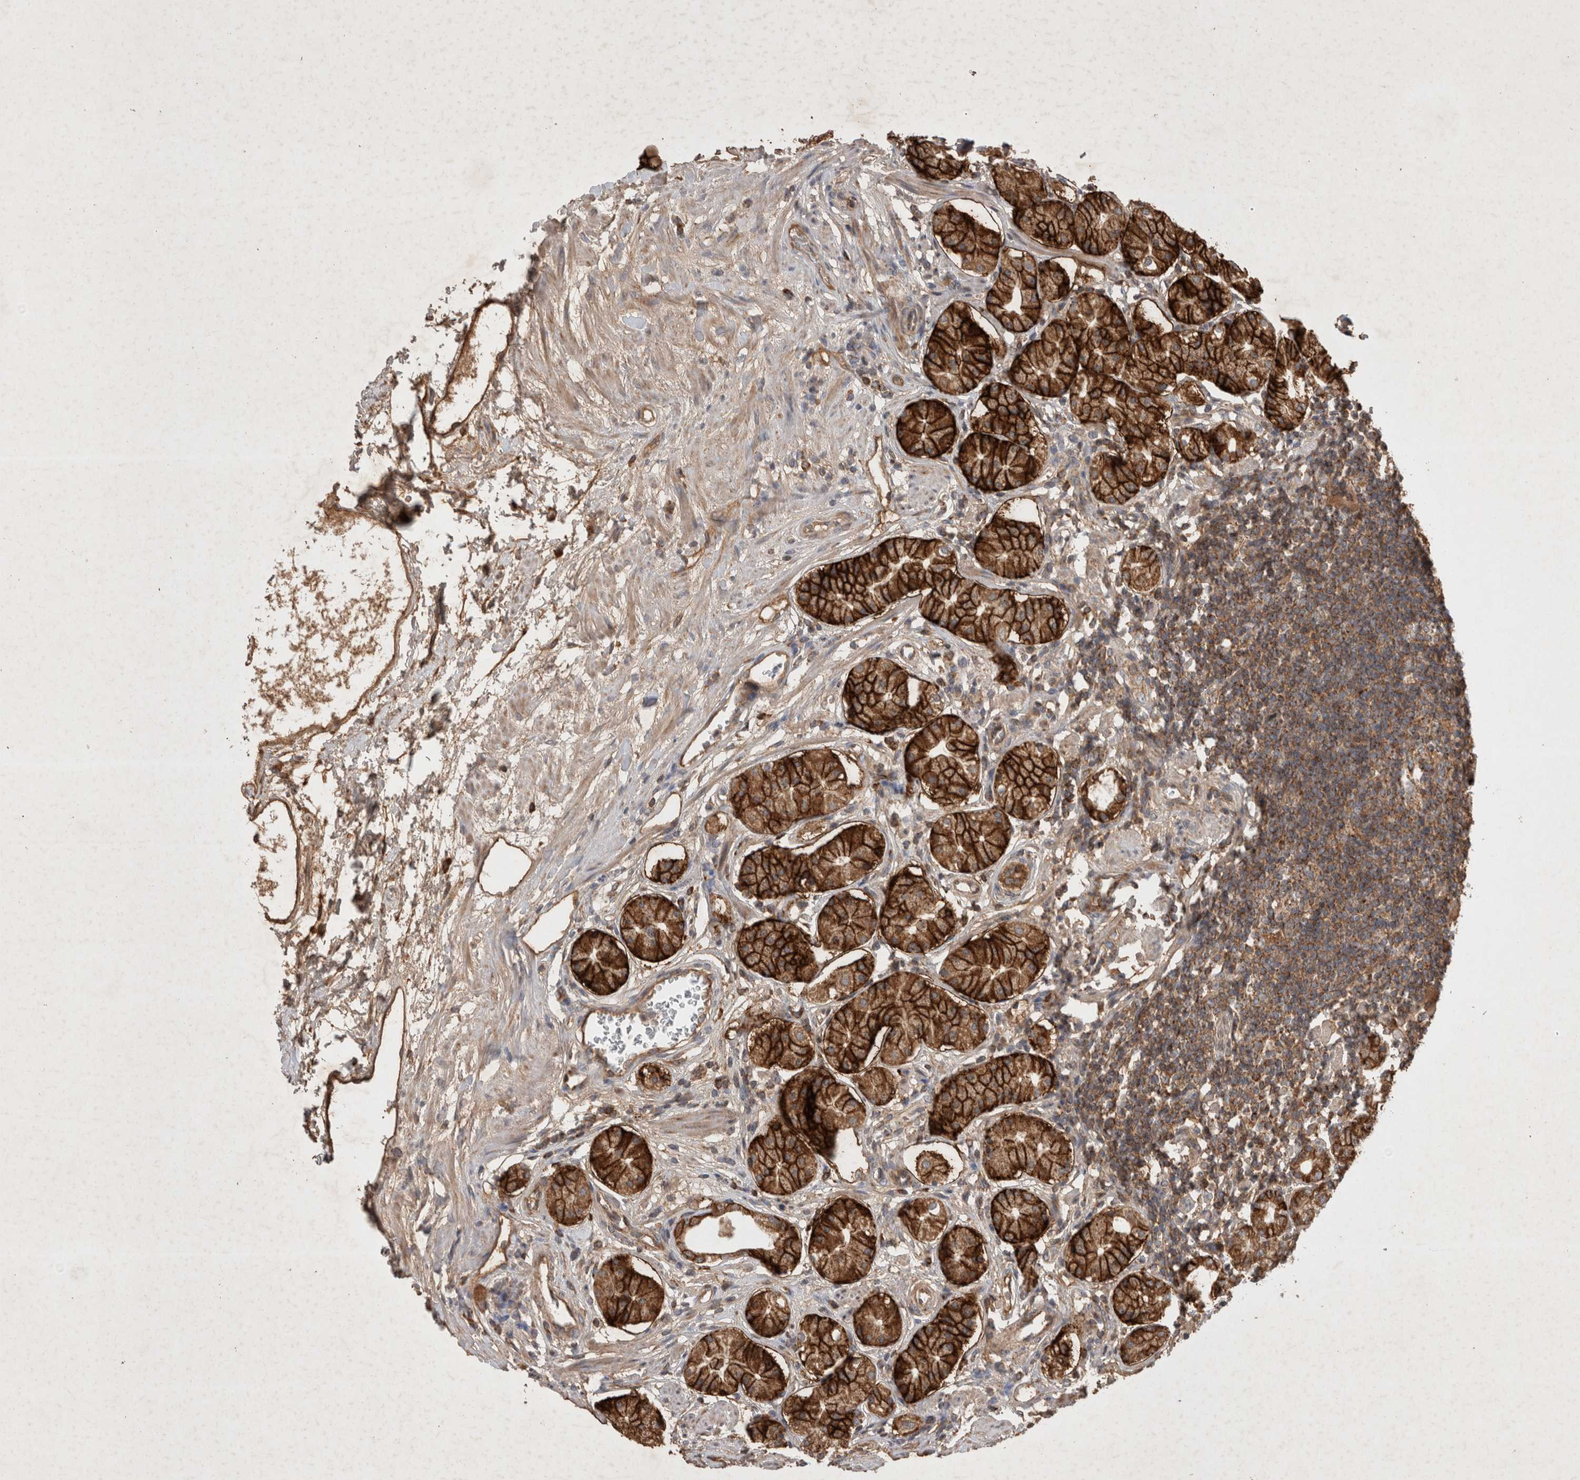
{"staining": {"intensity": "strong", "quantity": ">75%", "location": "cytoplasmic/membranous"}, "tissue": "stomach", "cell_type": "Glandular cells", "image_type": "normal", "snomed": [{"axis": "morphology", "description": "Normal tissue, NOS"}, {"axis": "topography", "description": "Stomach"}, {"axis": "topography", "description": "Stomach, lower"}], "caption": "Immunohistochemistry staining of normal stomach, which shows high levels of strong cytoplasmic/membranous positivity in approximately >75% of glandular cells indicating strong cytoplasmic/membranous protein positivity. The staining was performed using DAB (3,3'-diaminobenzidine) (brown) for protein detection and nuclei were counterstained in hematoxylin (blue).", "gene": "SERAC1", "patient": {"sex": "female", "age": 56}}